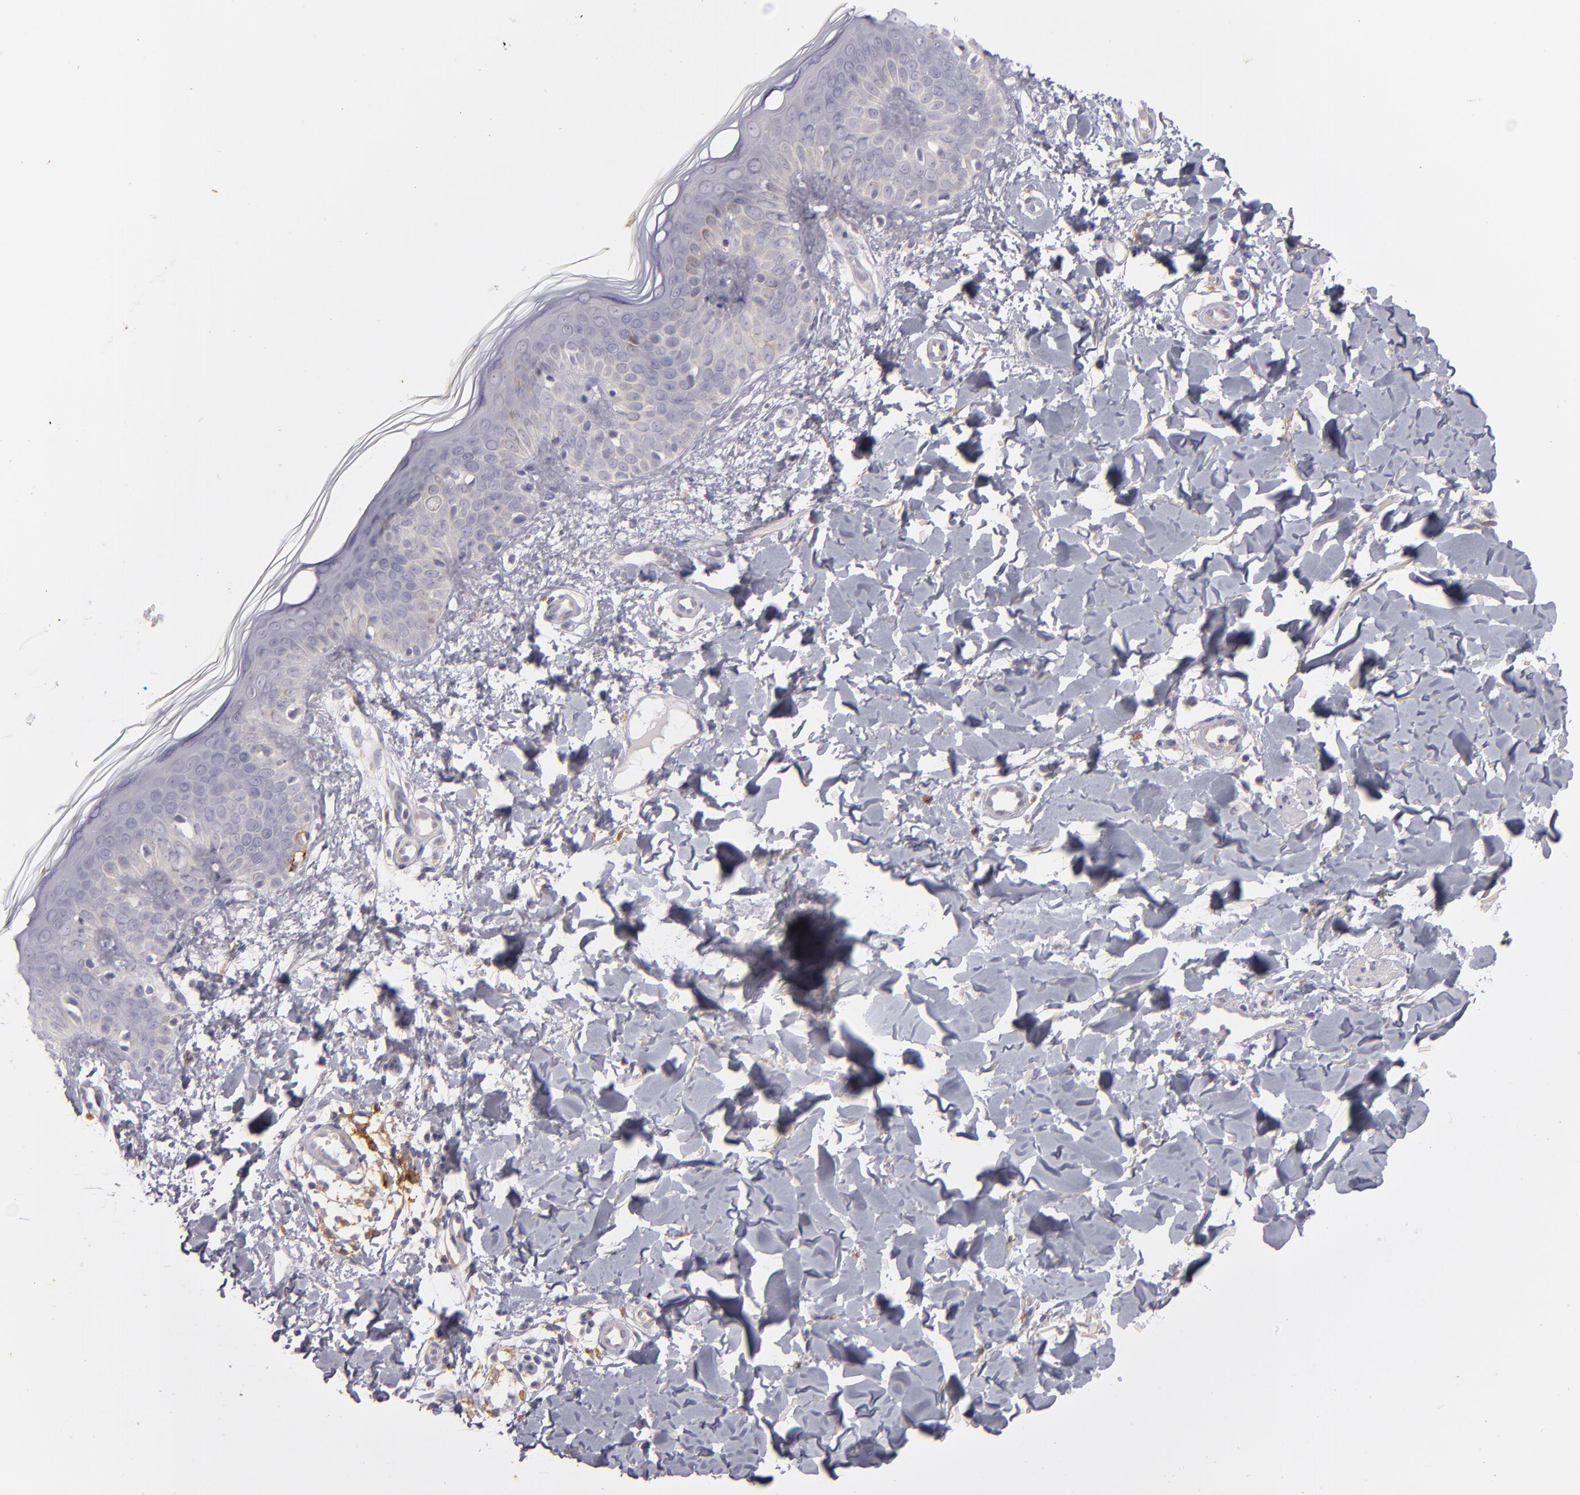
{"staining": {"intensity": "negative", "quantity": "none", "location": "none"}, "tissue": "skin", "cell_type": "Fibroblasts", "image_type": "normal", "snomed": [{"axis": "morphology", "description": "Normal tissue, NOS"}, {"axis": "topography", "description": "Skin"}], "caption": "This micrograph is of normal skin stained with immunohistochemistry to label a protein in brown with the nuclei are counter-stained blue. There is no positivity in fibroblasts. (Immunohistochemistry (ihc), brightfield microscopy, high magnification).", "gene": "CD83", "patient": {"sex": "male", "age": 32}}